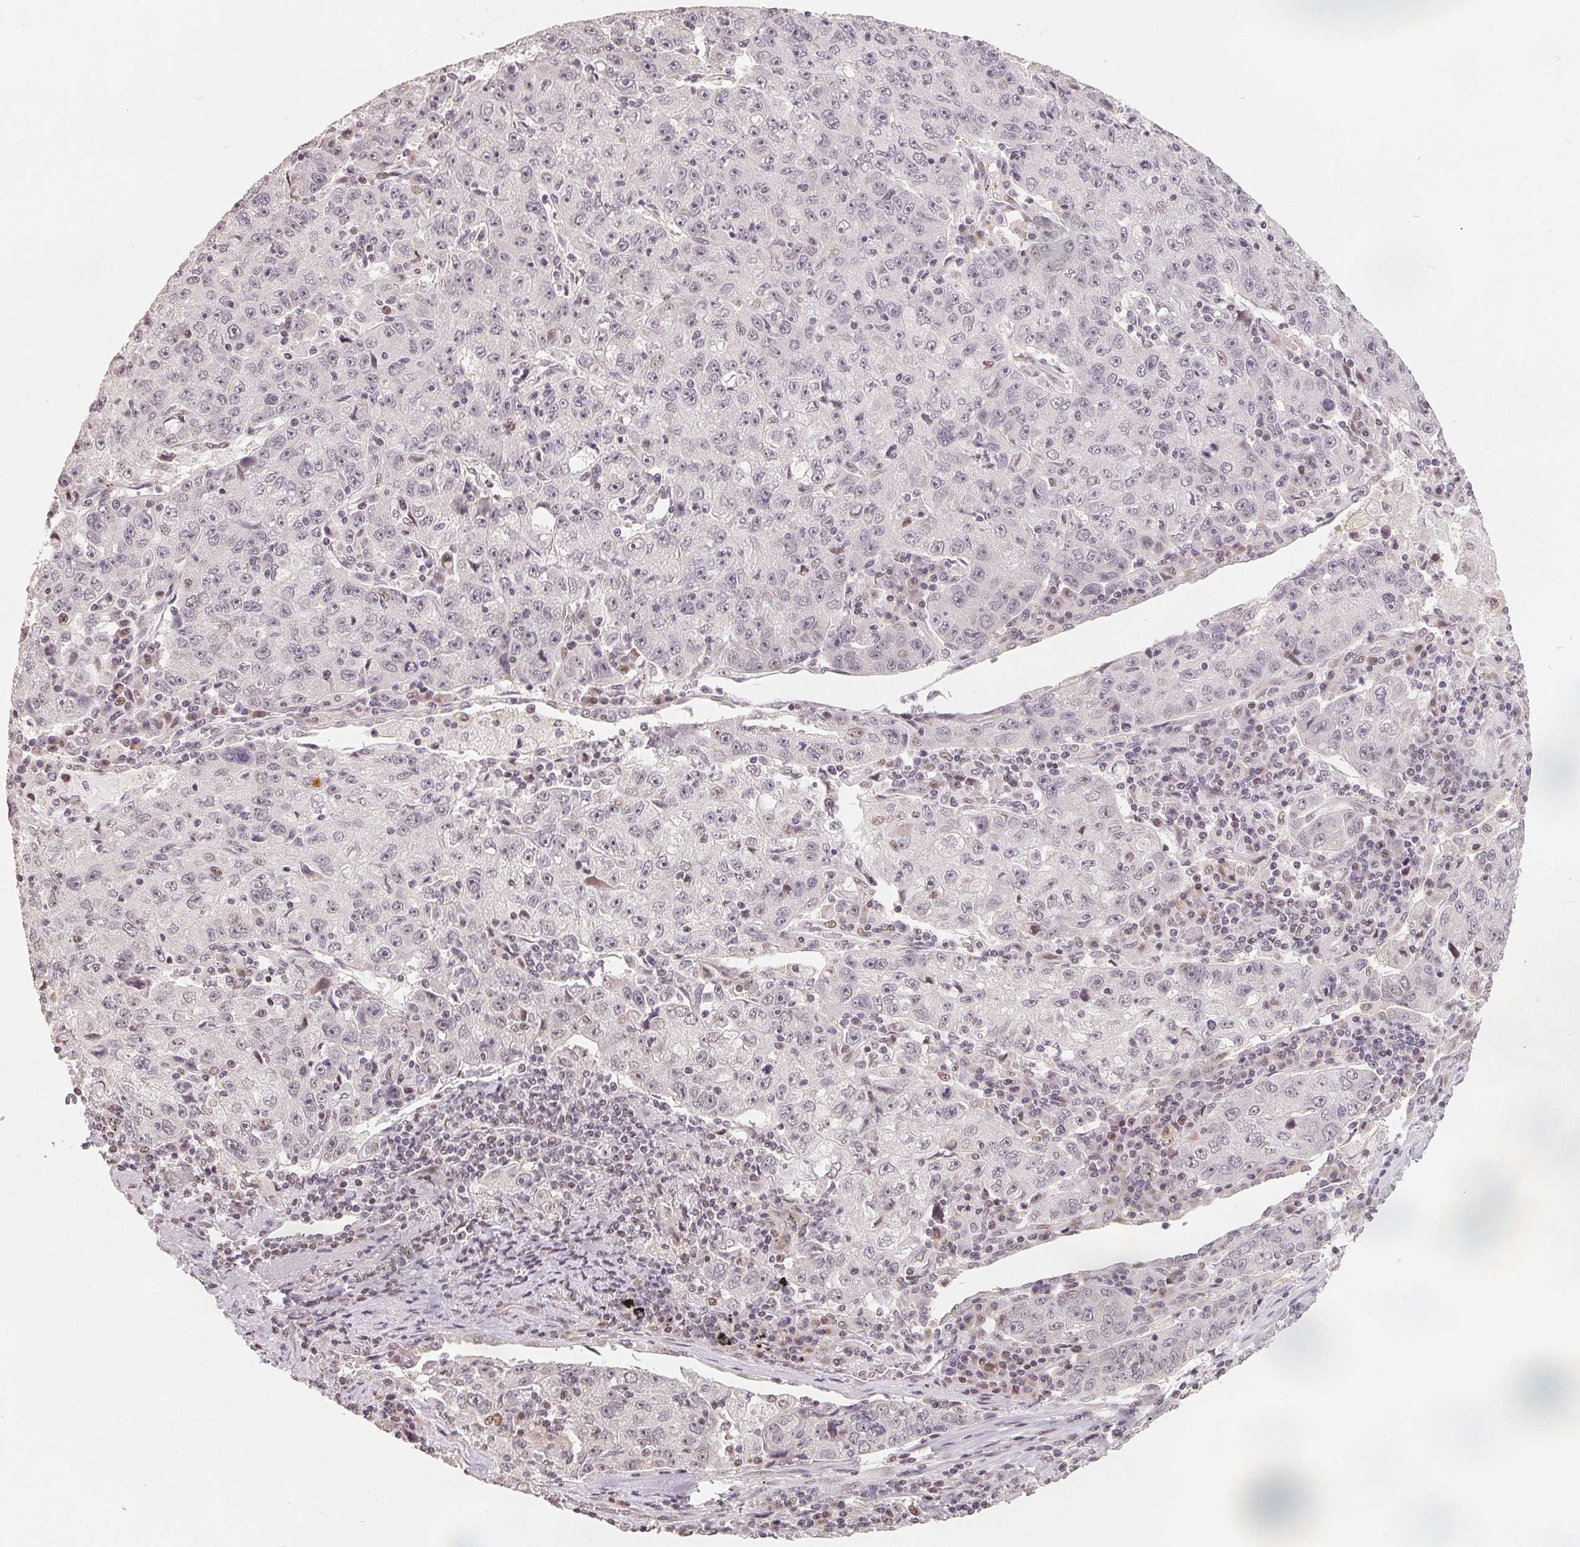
{"staining": {"intensity": "negative", "quantity": "none", "location": "none"}, "tissue": "lung cancer", "cell_type": "Tumor cells", "image_type": "cancer", "snomed": [{"axis": "morphology", "description": "Normal morphology"}, {"axis": "morphology", "description": "Adenocarcinoma, NOS"}, {"axis": "topography", "description": "Lymph node"}, {"axis": "topography", "description": "Lung"}], "caption": "Tumor cells are negative for protein expression in human lung cancer.", "gene": "CCDC138", "patient": {"sex": "female", "age": 57}}